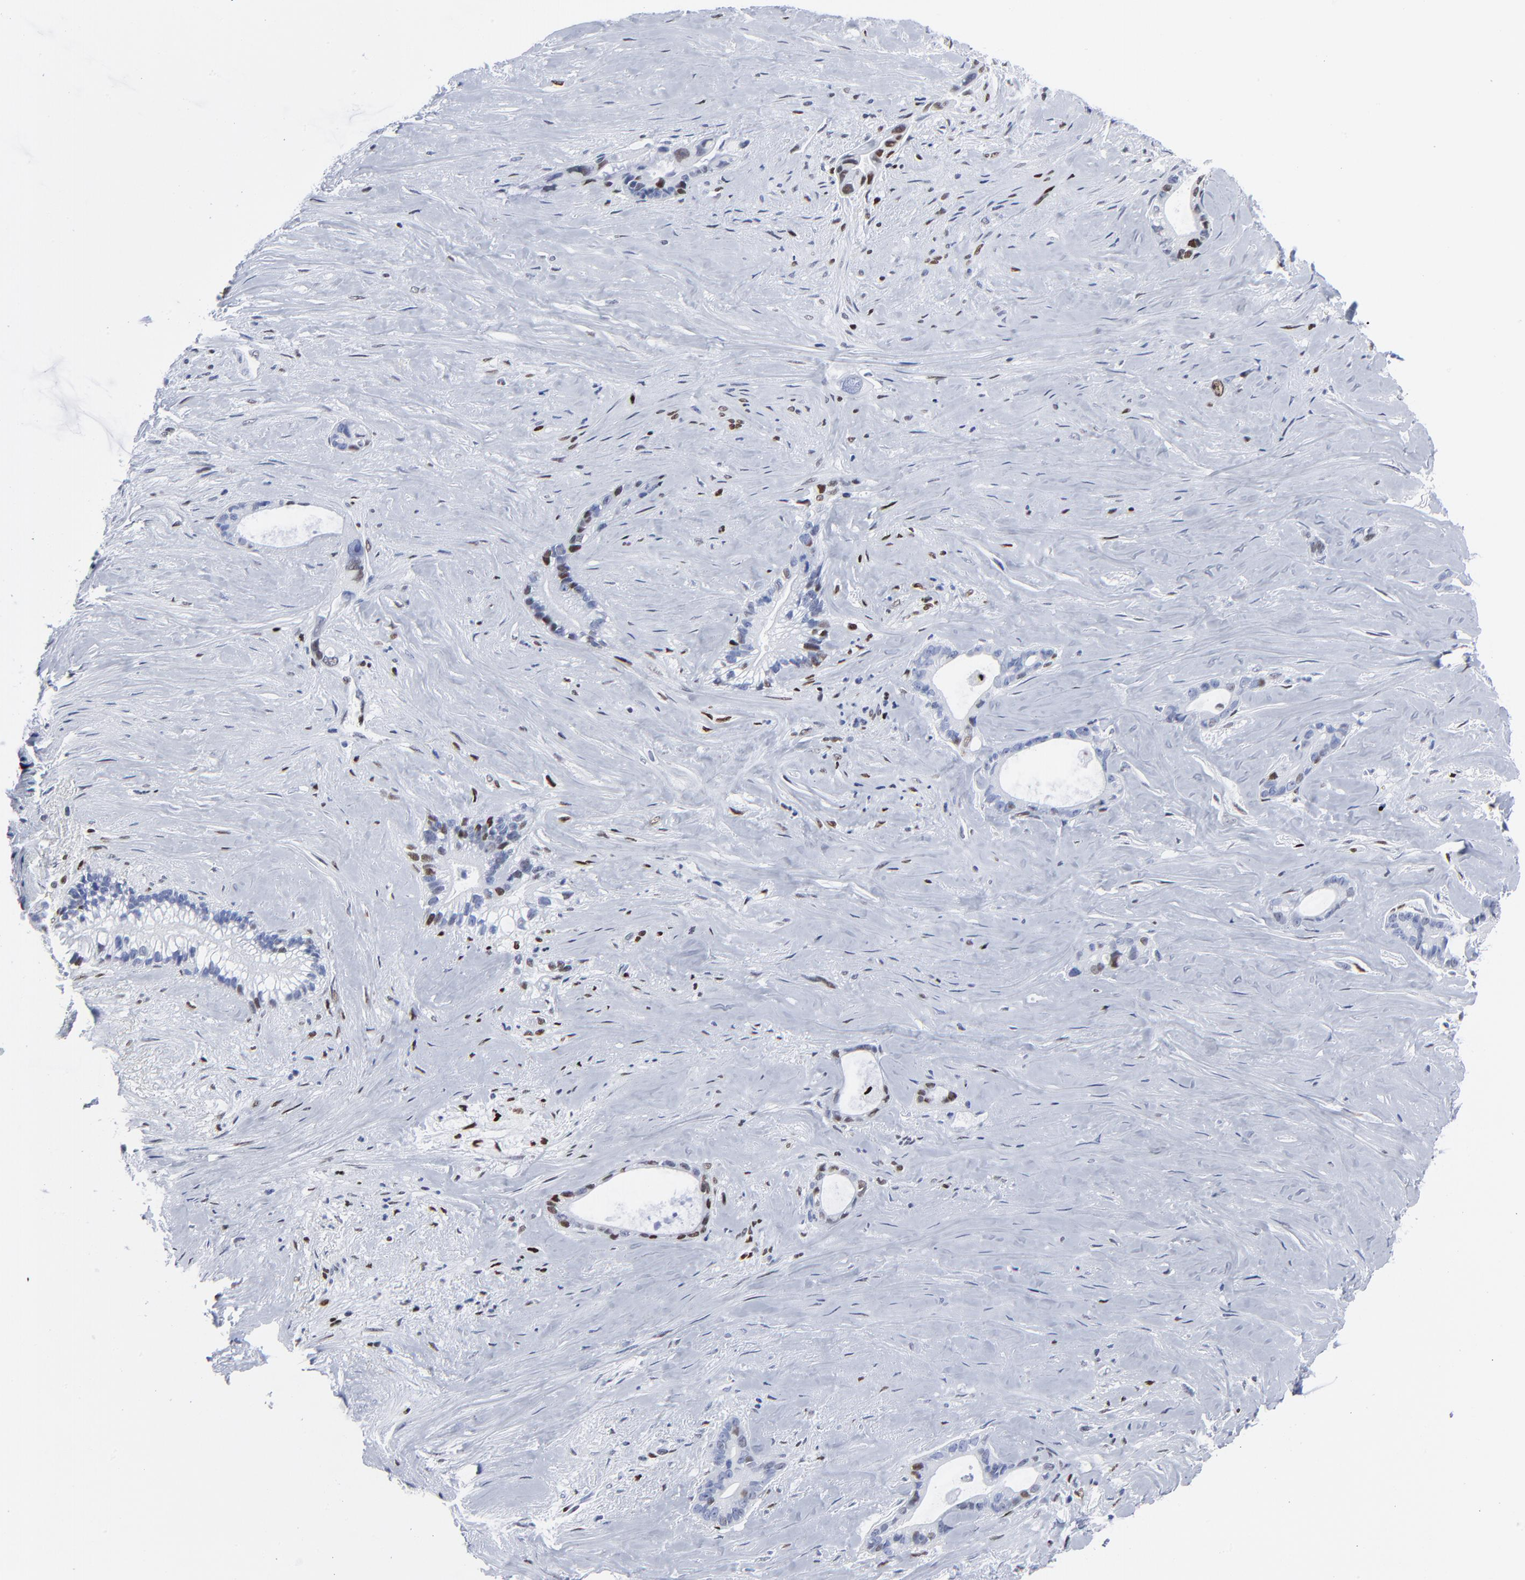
{"staining": {"intensity": "strong", "quantity": "25%-75%", "location": "nuclear"}, "tissue": "liver cancer", "cell_type": "Tumor cells", "image_type": "cancer", "snomed": [{"axis": "morphology", "description": "Cholangiocarcinoma"}, {"axis": "topography", "description": "Liver"}], "caption": "Approximately 25%-75% of tumor cells in human cholangiocarcinoma (liver) reveal strong nuclear protein staining as visualized by brown immunohistochemical staining.", "gene": "JUN", "patient": {"sex": "female", "age": 55}}